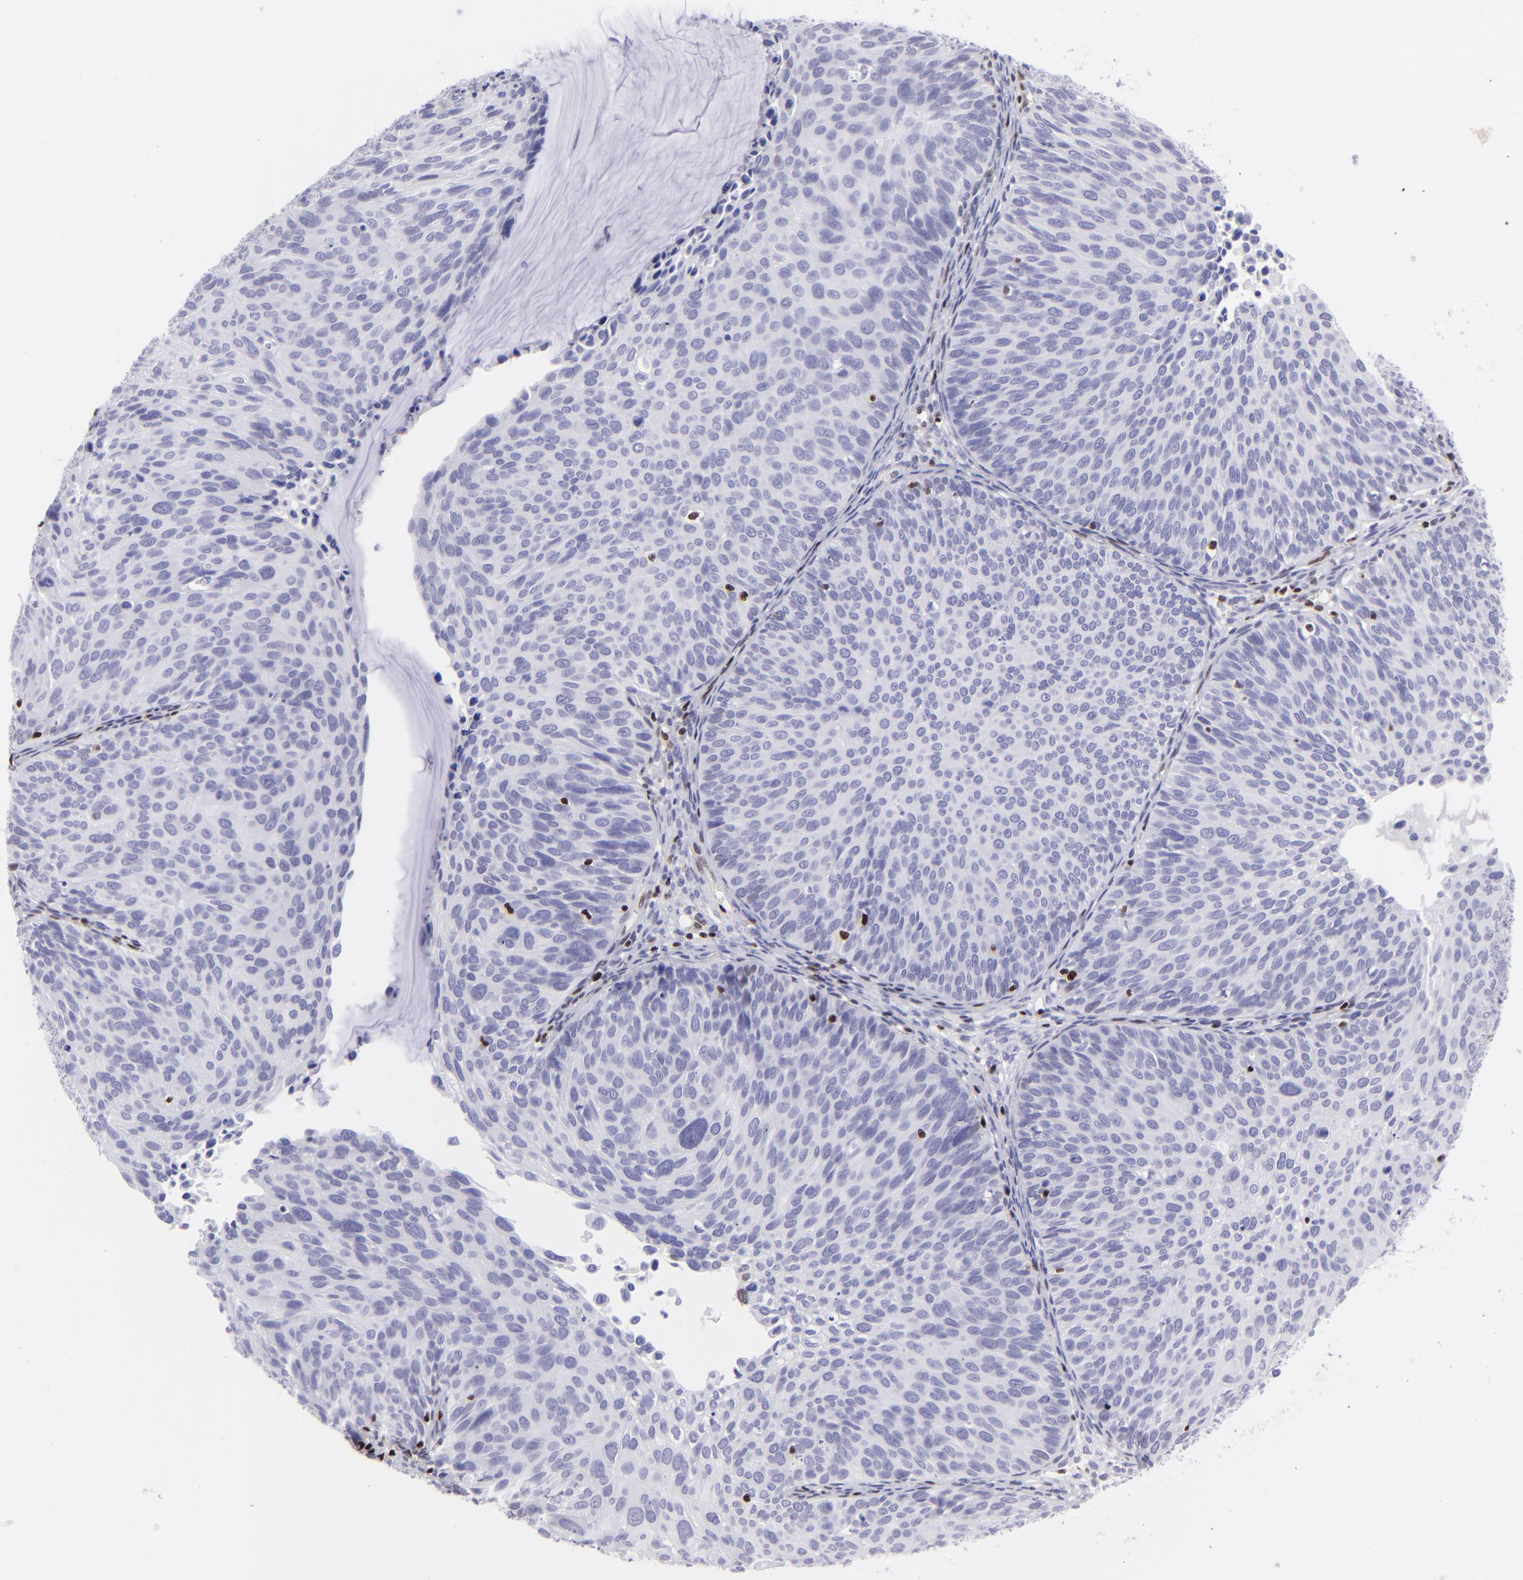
{"staining": {"intensity": "negative", "quantity": "none", "location": "none"}, "tissue": "cervical cancer", "cell_type": "Tumor cells", "image_type": "cancer", "snomed": [{"axis": "morphology", "description": "Squamous cell carcinoma, NOS"}, {"axis": "topography", "description": "Cervix"}], "caption": "Protein analysis of squamous cell carcinoma (cervical) shows no significant positivity in tumor cells.", "gene": "ETS1", "patient": {"sex": "female", "age": 36}}